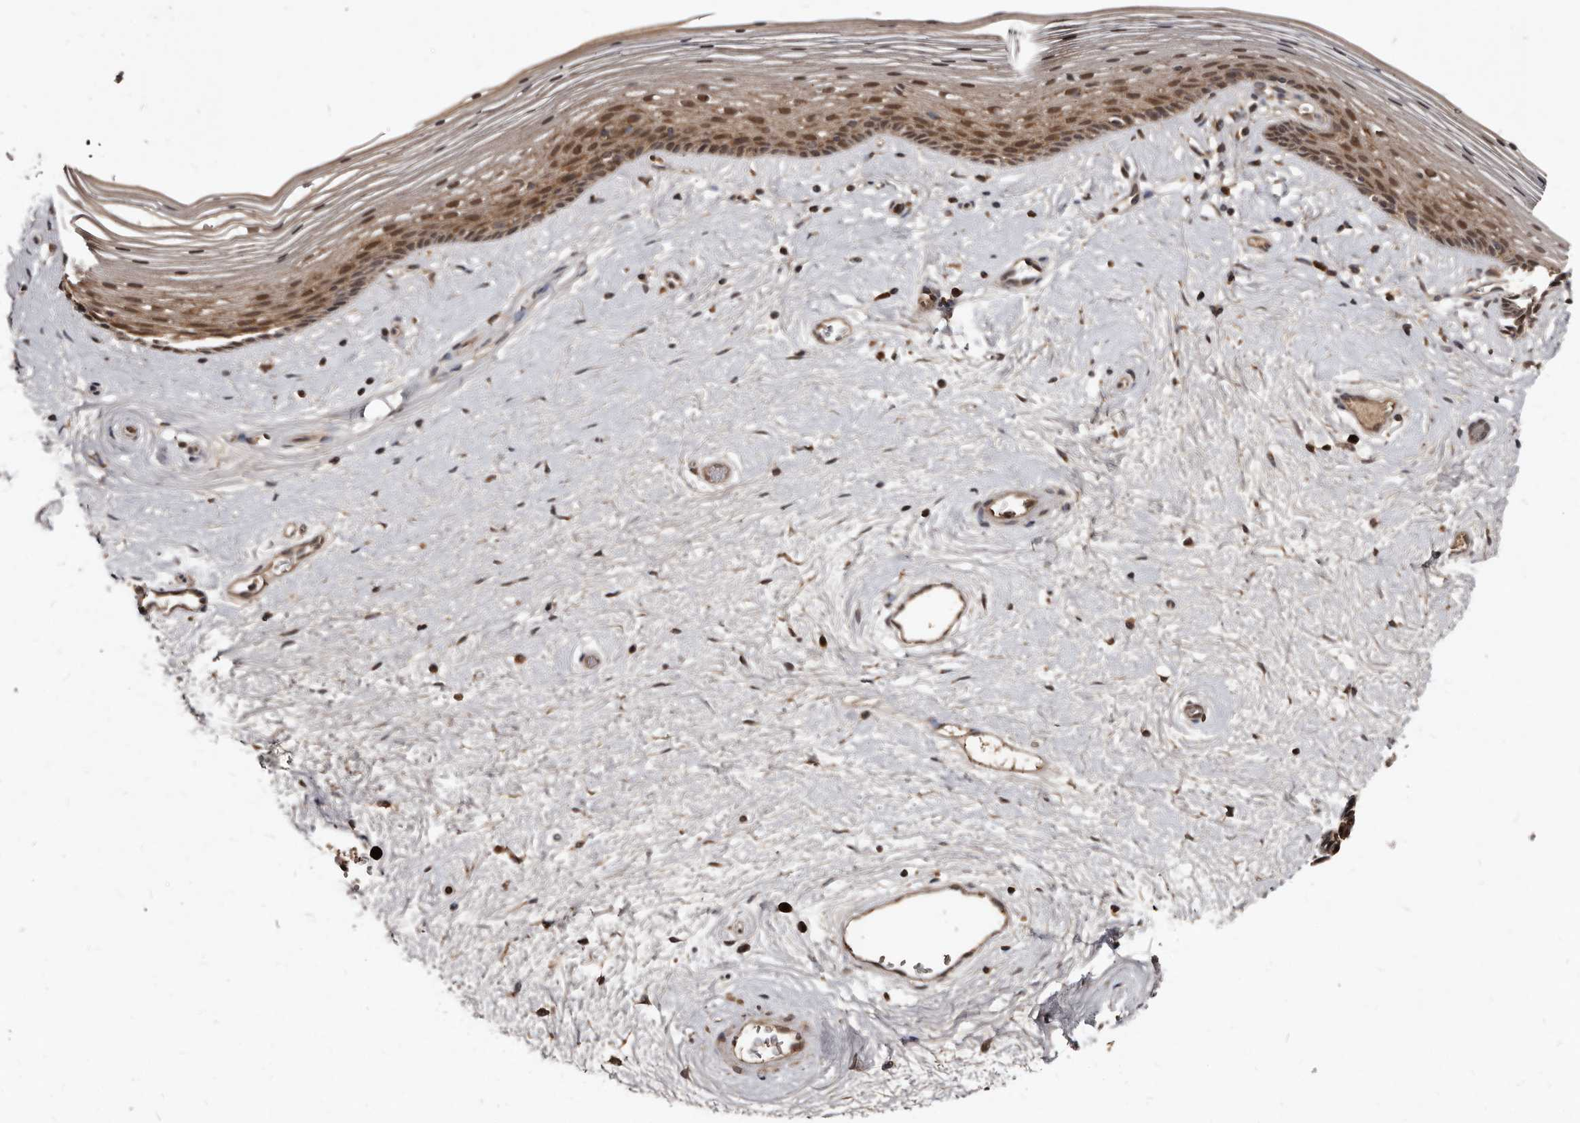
{"staining": {"intensity": "moderate", "quantity": ">75%", "location": "cytoplasmic/membranous"}, "tissue": "vagina", "cell_type": "Squamous epithelial cells", "image_type": "normal", "snomed": [{"axis": "morphology", "description": "Normal tissue, NOS"}, {"axis": "topography", "description": "Vagina"}], "caption": "A brown stain shows moderate cytoplasmic/membranous staining of a protein in squamous epithelial cells of unremarkable human vagina.", "gene": "PMVK", "patient": {"sex": "female", "age": 46}}